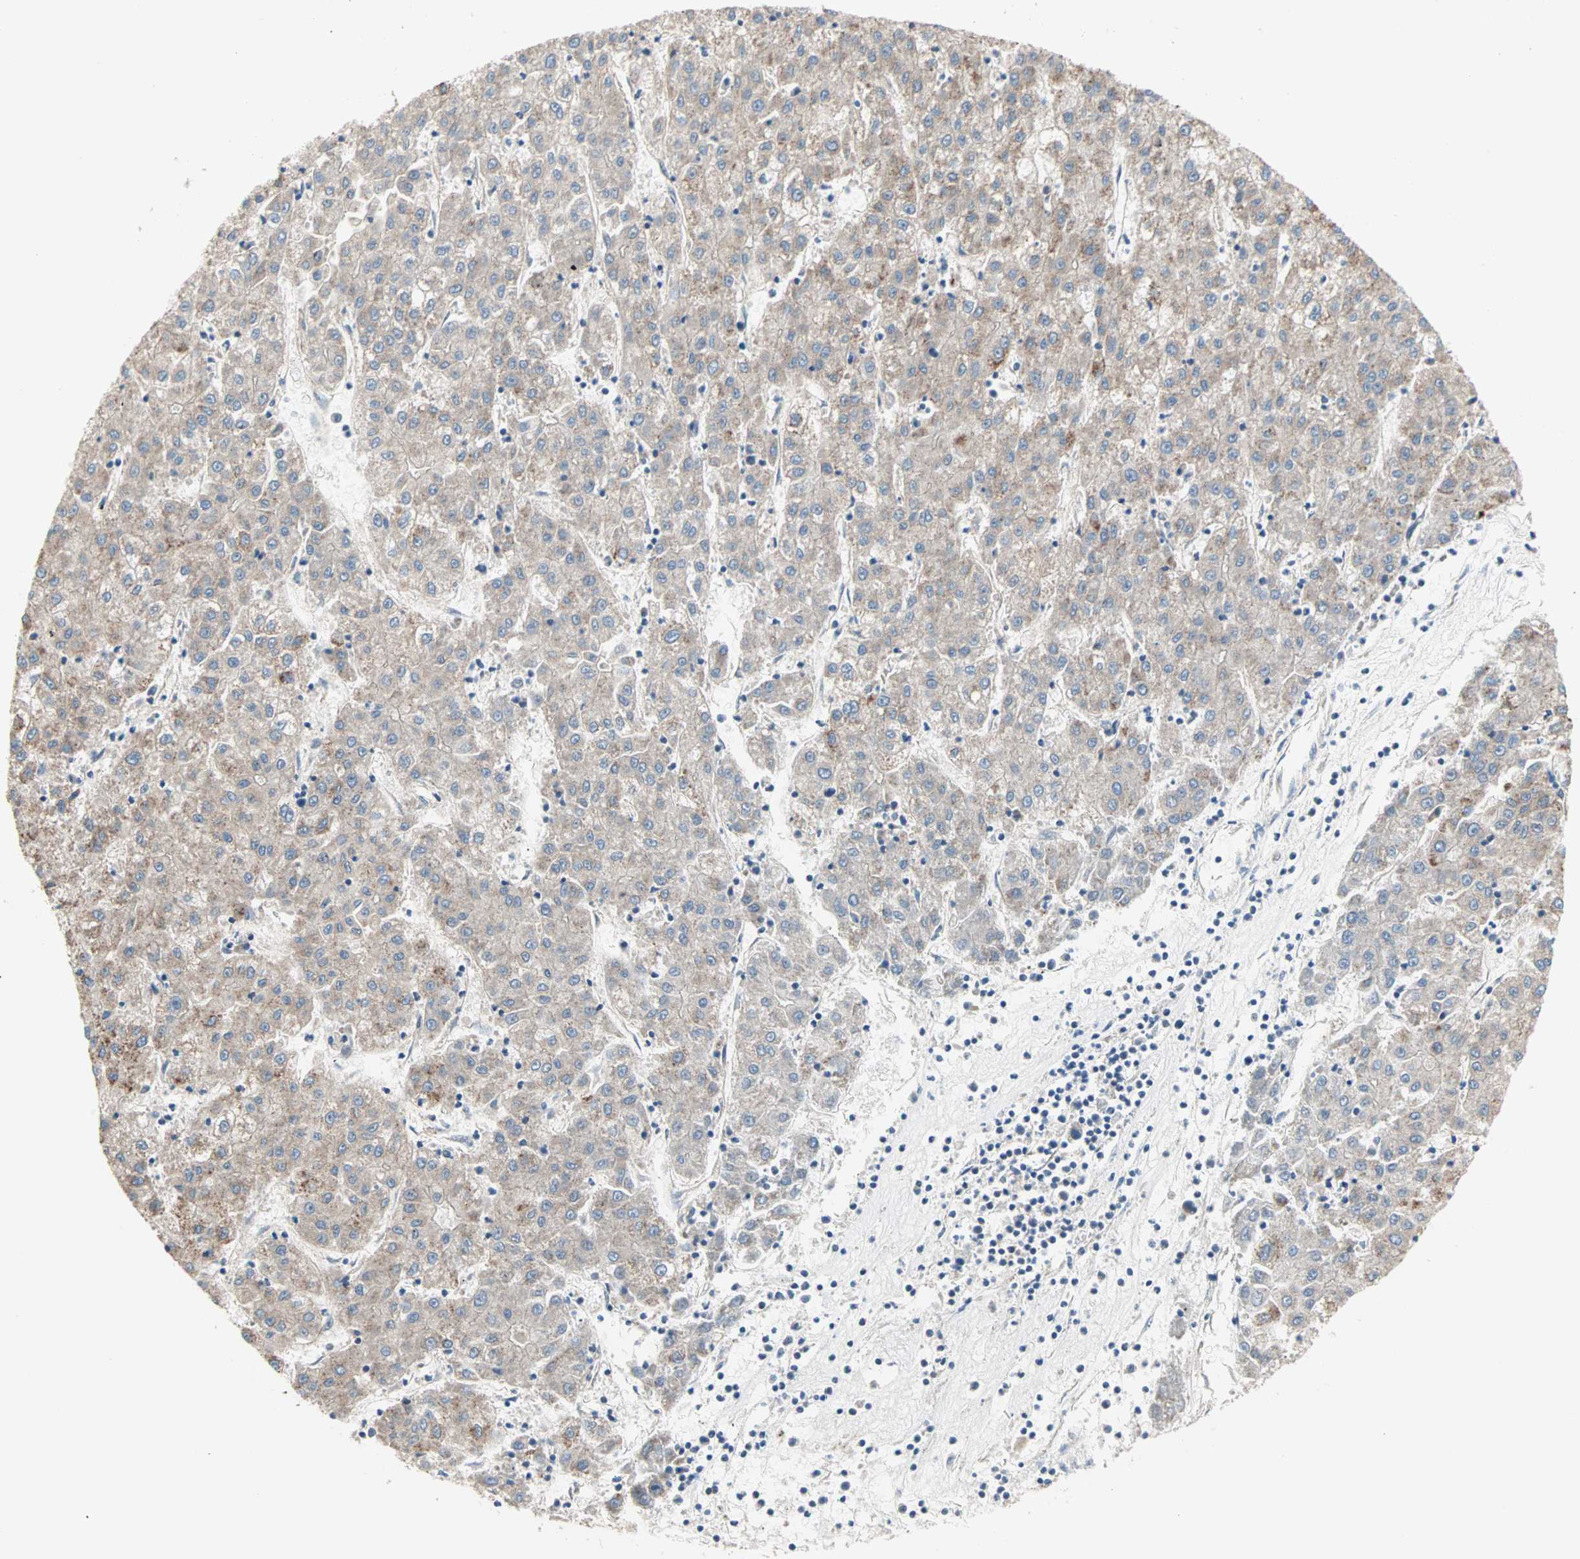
{"staining": {"intensity": "moderate", "quantity": "25%-75%", "location": "cytoplasmic/membranous"}, "tissue": "liver cancer", "cell_type": "Tumor cells", "image_type": "cancer", "snomed": [{"axis": "morphology", "description": "Carcinoma, Hepatocellular, NOS"}, {"axis": "topography", "description": "Liver"}], "caption": "Immunohistochemical staining of human liver hepatocellular carcinoma reveals medium levels of moderate cytoplasmic/membranous positivity in approximately 25%-75% of tumor cells. (IHC, brightfield microscopy, high magnification).", "gene": "PDE8A", "patient": {"sex": "male", "age": 72}}